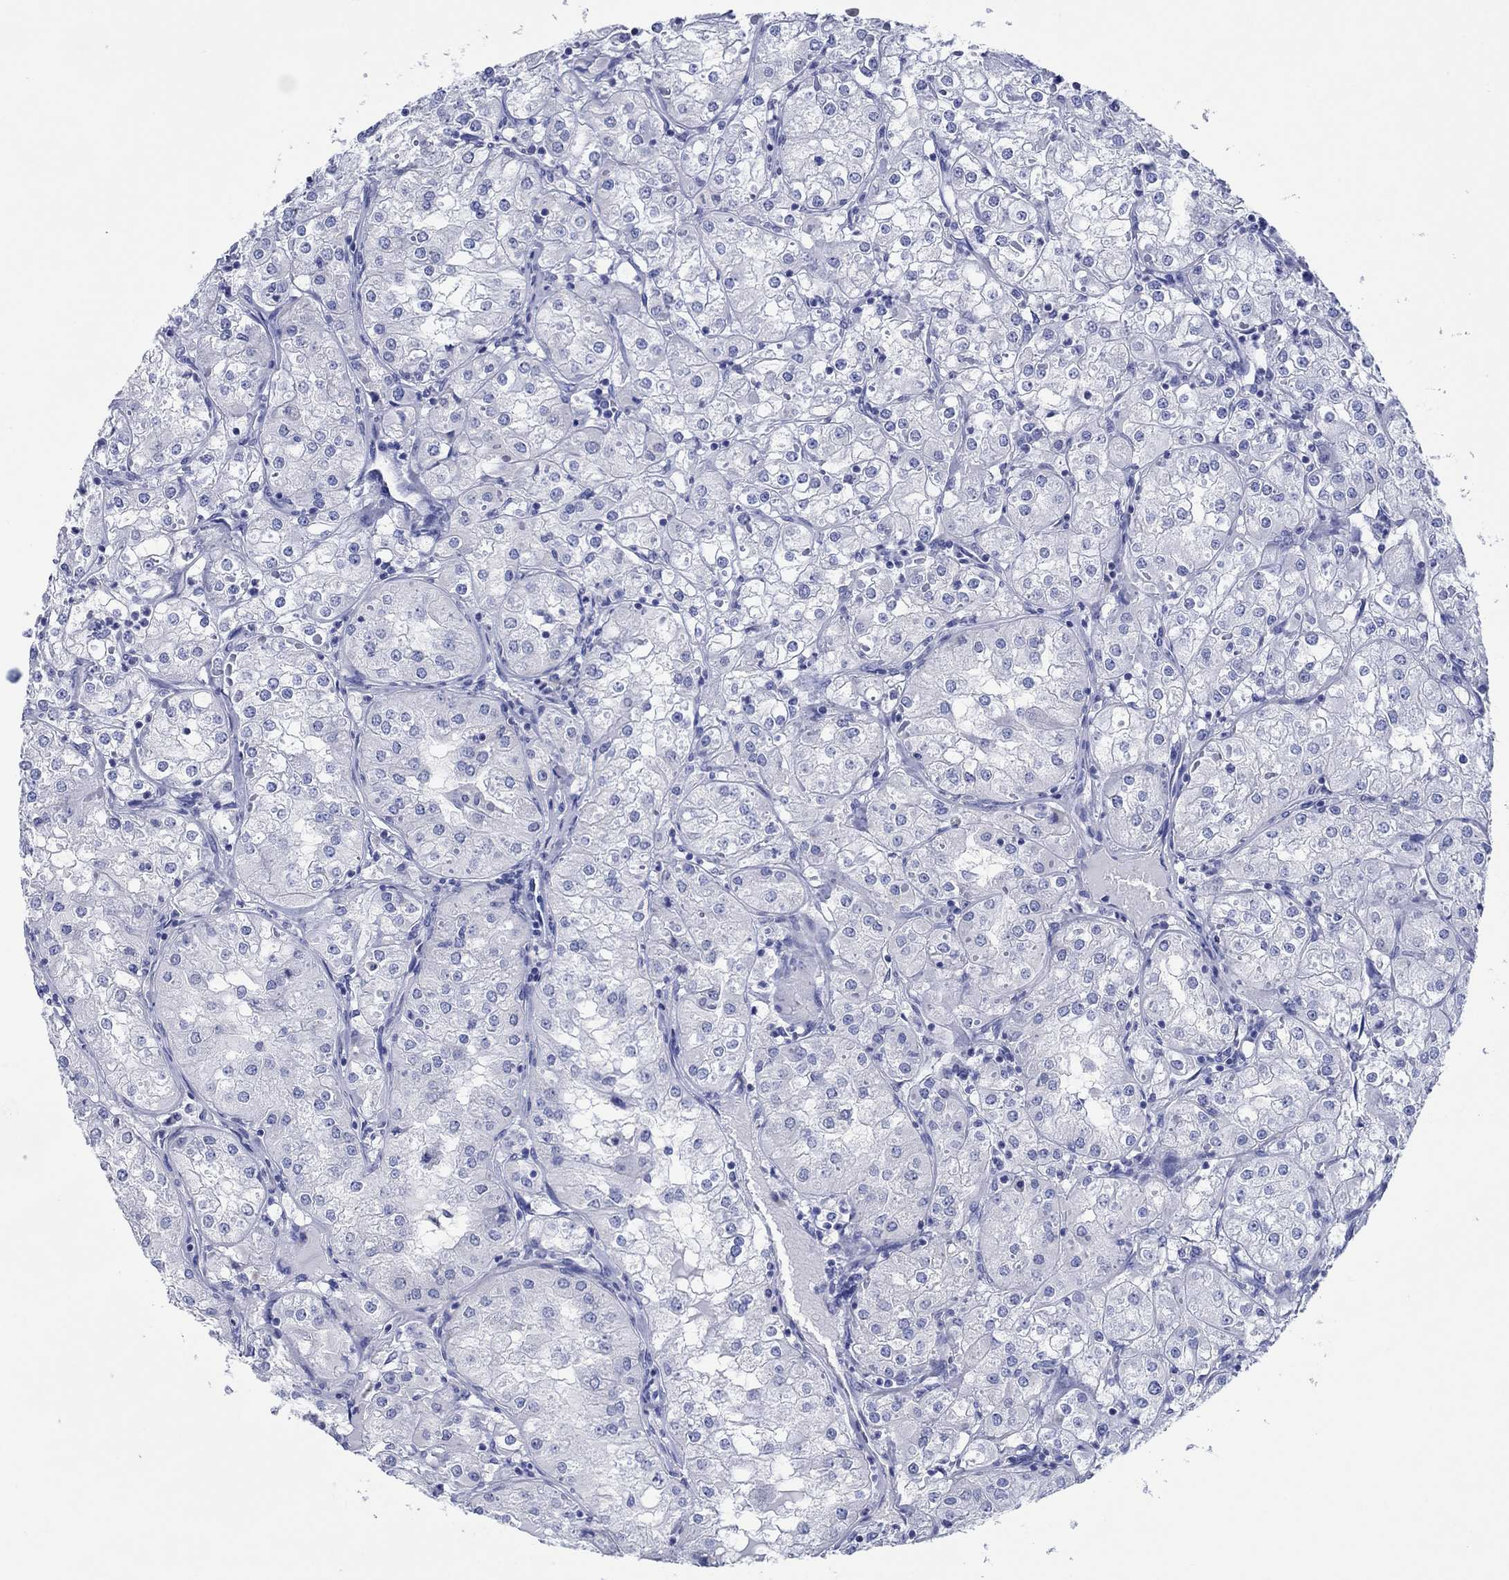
{"staining": {"intensity": "negative", "quantity": "none", "location": "none"}, "tissue": "renal cancer", "cell_type": "Tumor cells", "image_type": "cancer", "snomed": [{"axis": "morphology", "description": "Adenocarcinoma, NOS"}, {"axis": "topography", "description": "Kidney"}], "caption": "IHC image of human renal cancer stained for a protein (brown), which demonstrates no expression in tumor cells. (DAB (3,3'-diaminobenzidine) immunohistochemistry visualized using brightfield microscopy, high magnification).", "gene": "HCRT", "patient": {"sex": "male", "age": 77}}